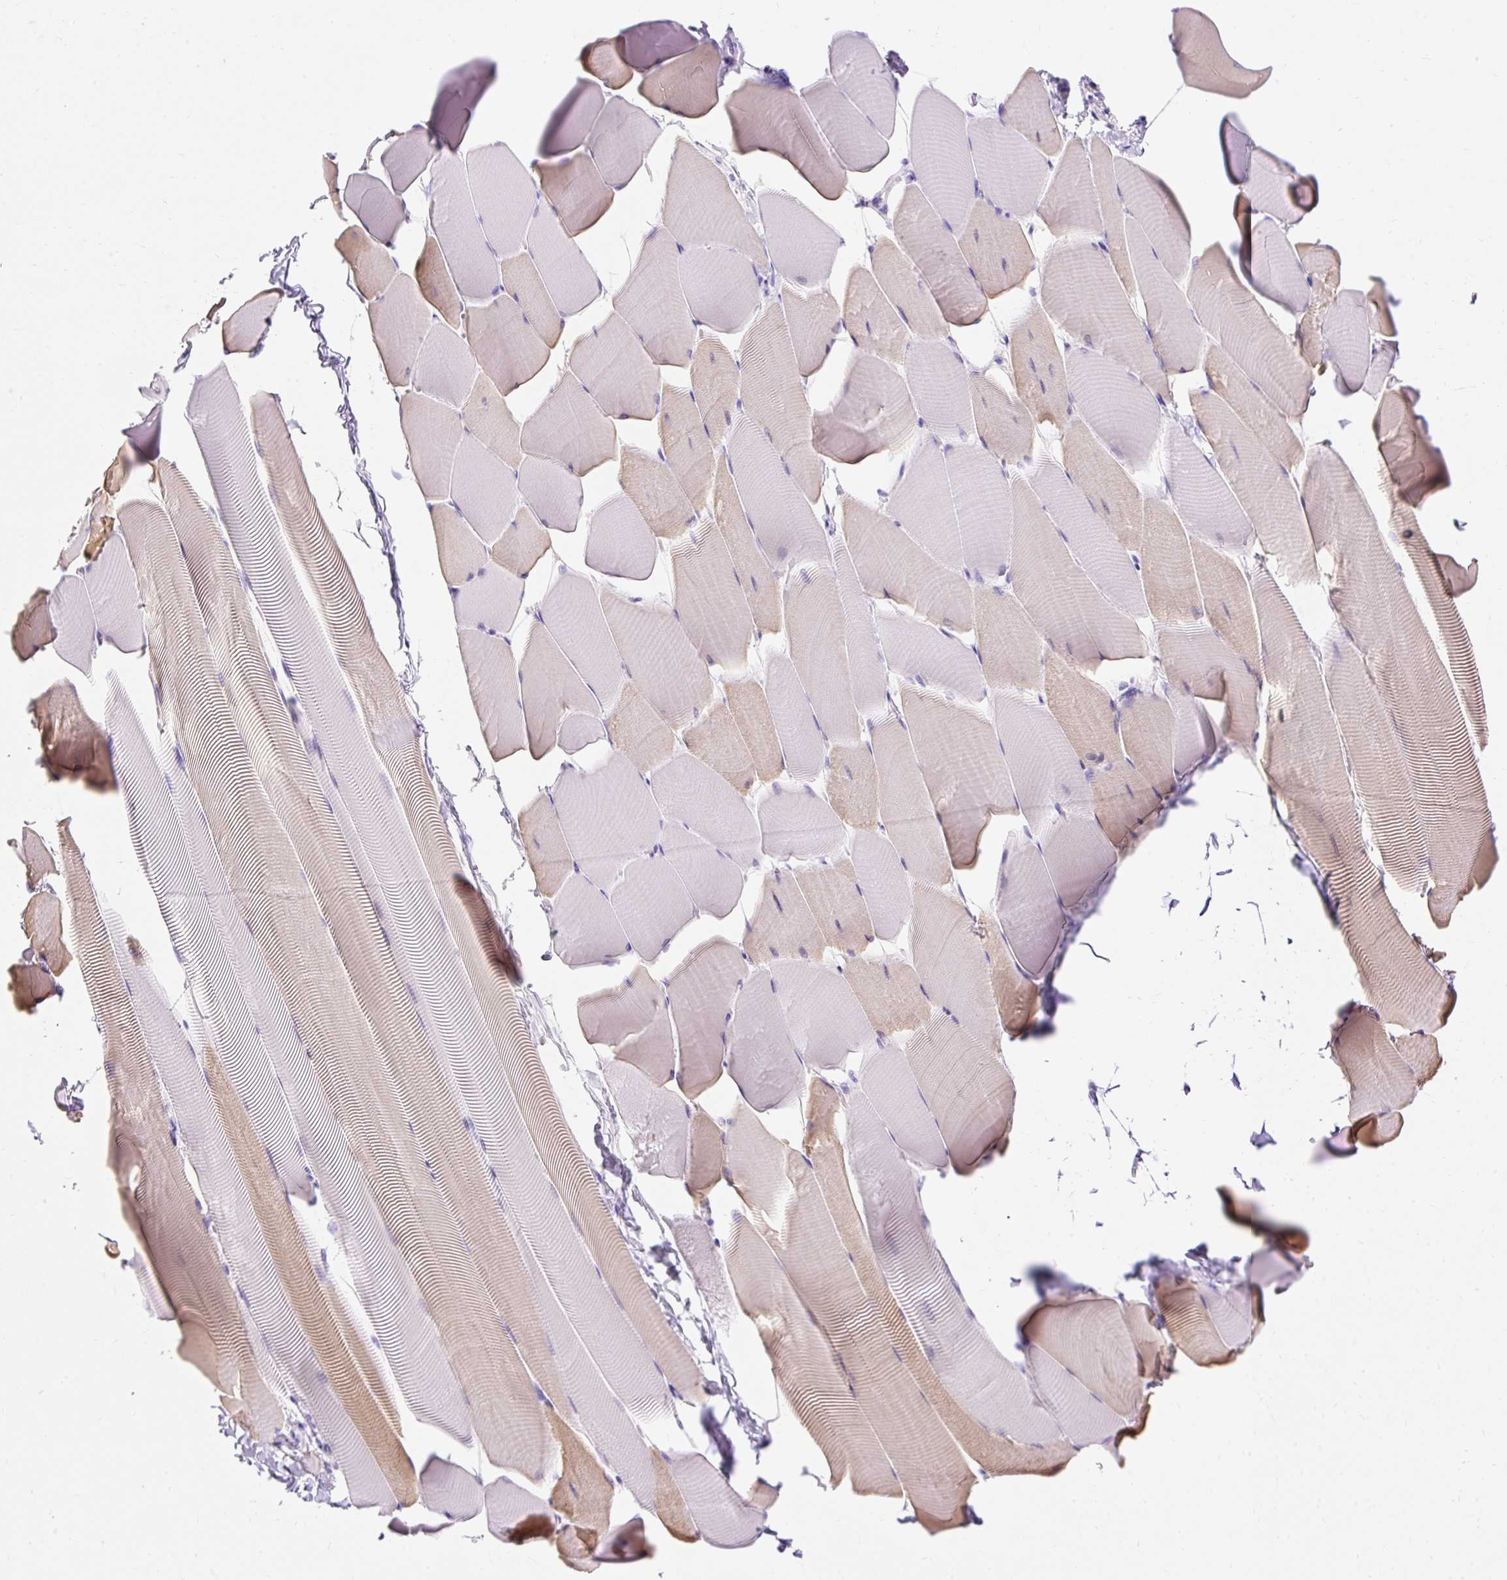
{"staining": {"intensity": "weak", "quantity": "25%-75%", "location": "cytoplasmic/membranous"}, "tissue": "skeletal muscle", "cell_type": "Myocytes", "image_type": "normal", "snomed": [{"axis": "morphology", "description": "Normal tissue, NOS"}, {"axis": "topography", "description": "Skeletal muscle"}], "caption": "Normal skeletal muscle demonstrates weak cytoplasmic/membranous staining in about 25%-75% of myocytes.", "gene": "TMEM150C", "patient": {"sex": "male", "age": 25}}